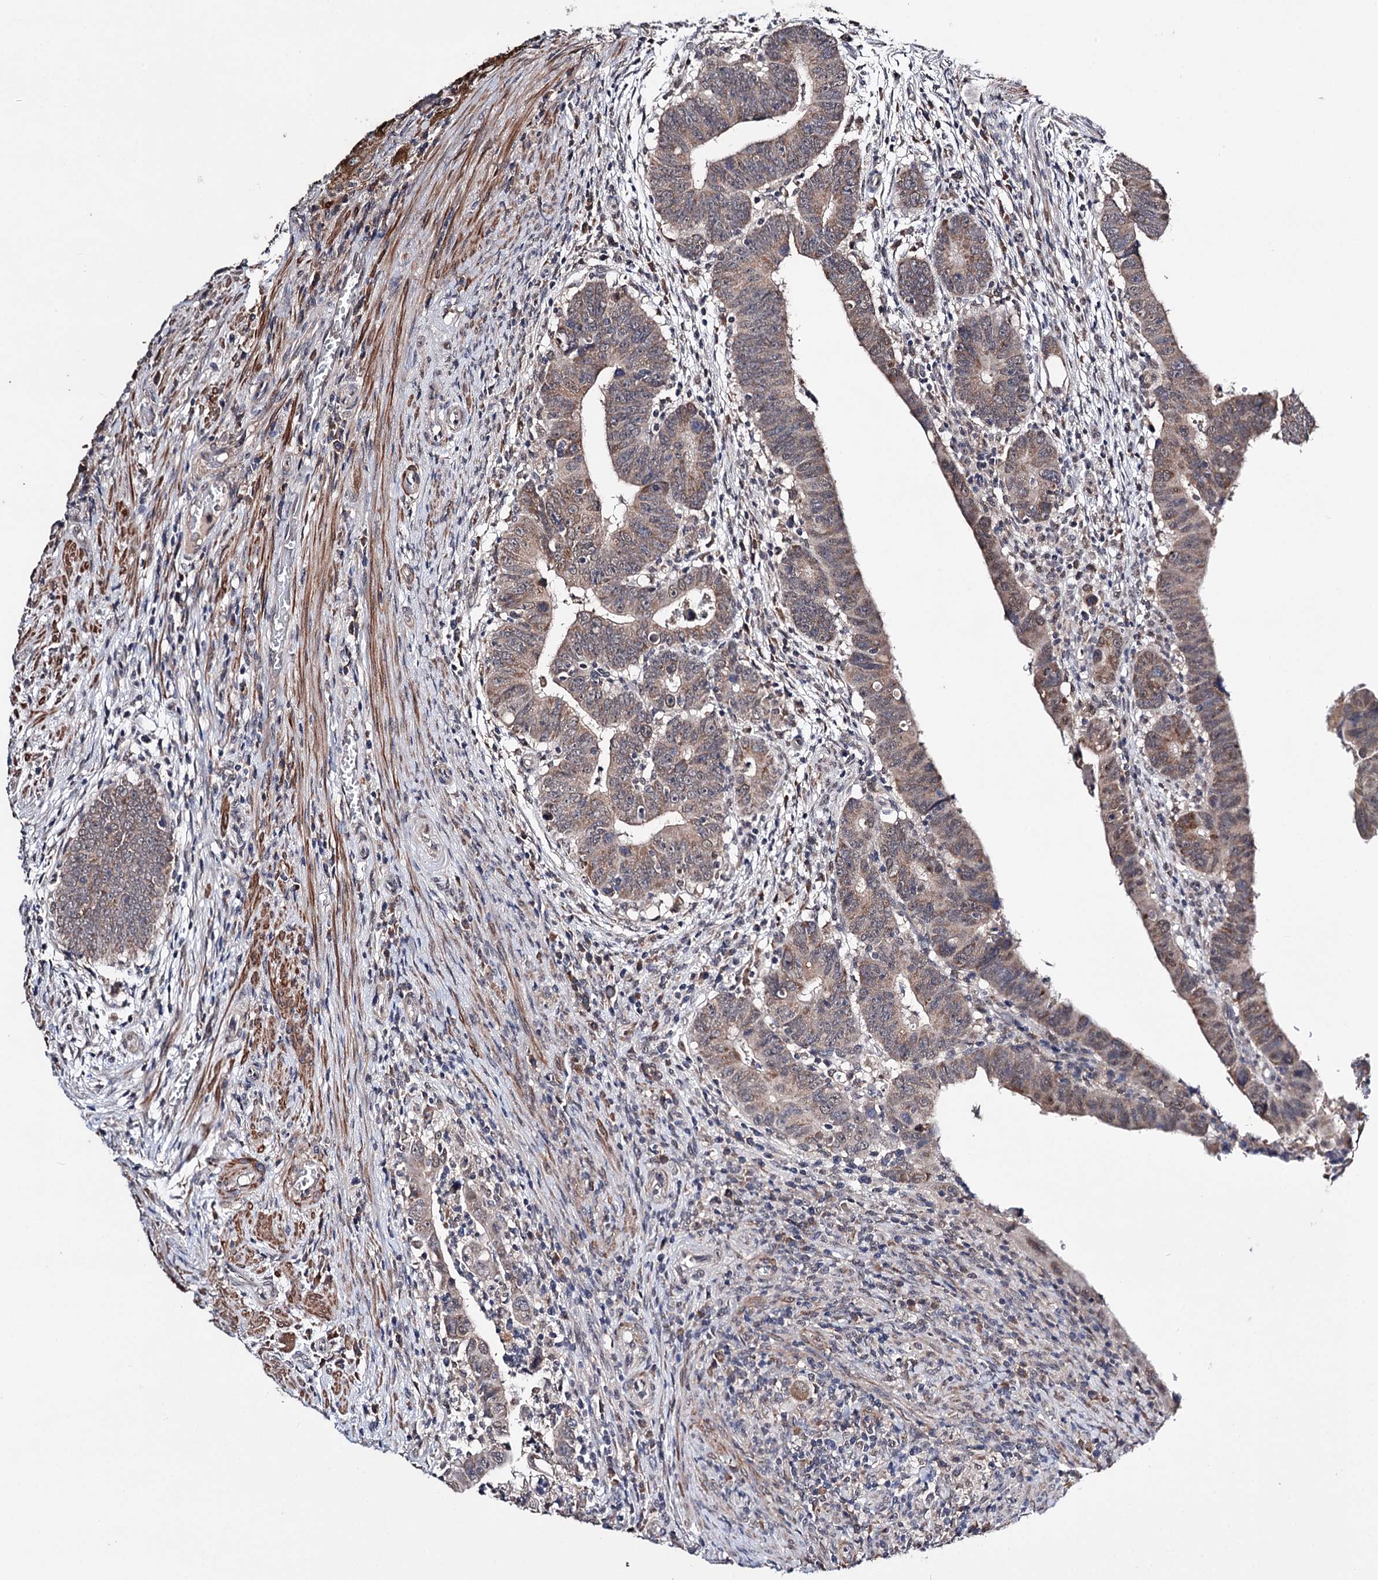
{"staining": {"intensity": "moderate", "quantity": ">75%", "location": "cytoplasmic/membranous,nuclear"}, "tissue": "colorectal cancer", "cell_type": "Tumor cells", "image_type": "cancer", "snomed": [{"axis": "morphology", "description": "Normal tissue, NOS"}, {"axis": "morphology", "description": "Adenocarcinoma, NOS"}, {"axis": "topography", "description": "Rectum"}], "caption": "A photomicrograph of human colorectal adenocarcinoma stained for a protein displays moderate cytoplasmic/membranous and nuclear brown staining in tumor cells.", "gene": "CLPB", "patient": {"sex": "female", "age": 65}}